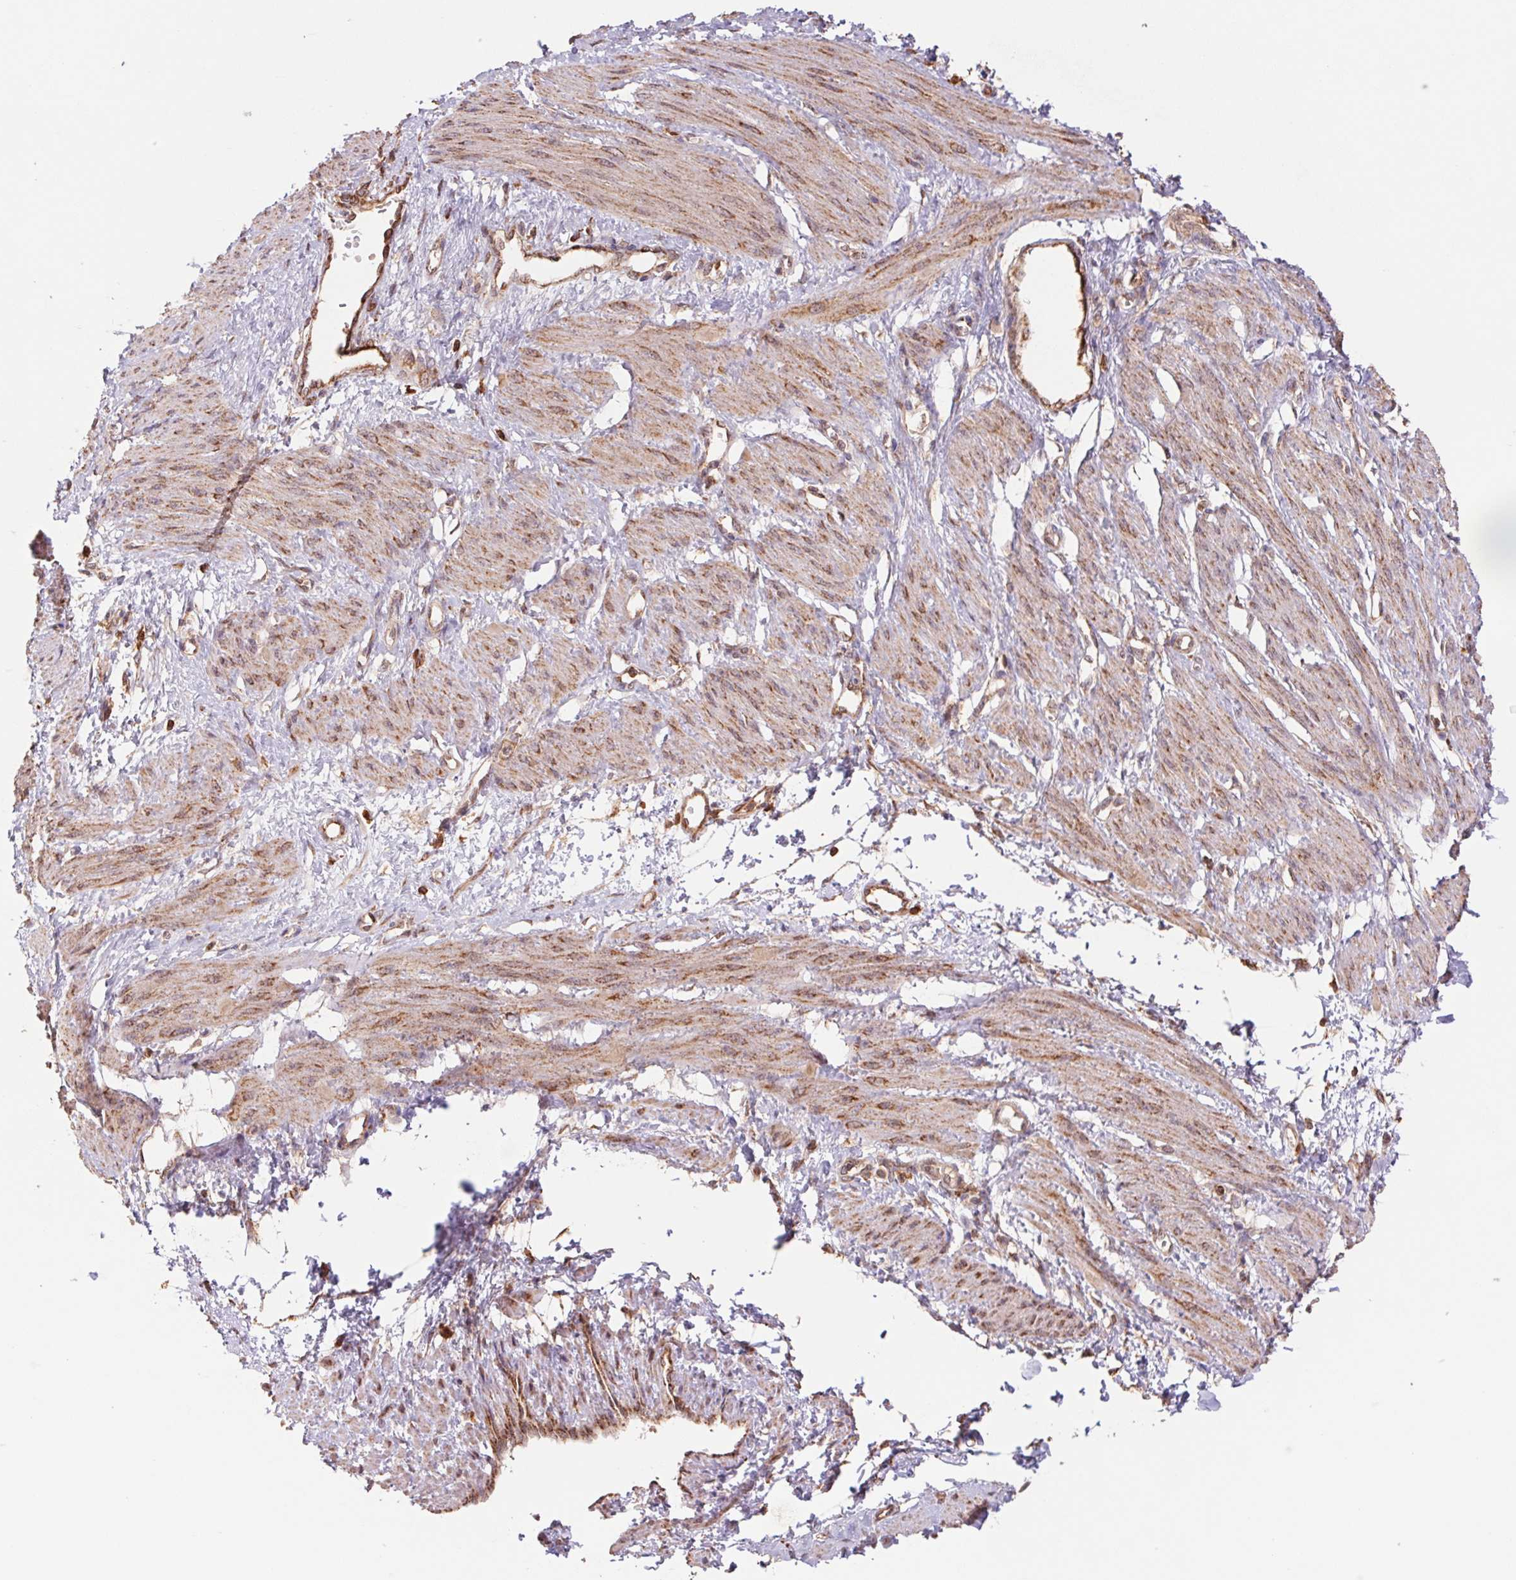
{"staining": {"intensity": "moderate", "quantity": ">75%", "location": "cytoplasmic/membranous"}, "tissue": "smooth muscle", "cell_type": "Smooth muscle cells", "image_type": "normal", "snomed": [{"axis": "morphology", "description": "Normal tissue, NOS"}, {"axis": "topography", "description": "Smooth muscle"}, {"axis": "topography", "description": "Uterus"}], "caption": "This is an image of immunohistochemistry staining of benign smooth muscle, which shows moderate positivity in the cytoplasmic/membranous of smooth muscle cells.", "gene": "URM1", "patient": {"sex": "female", "age": 39}}